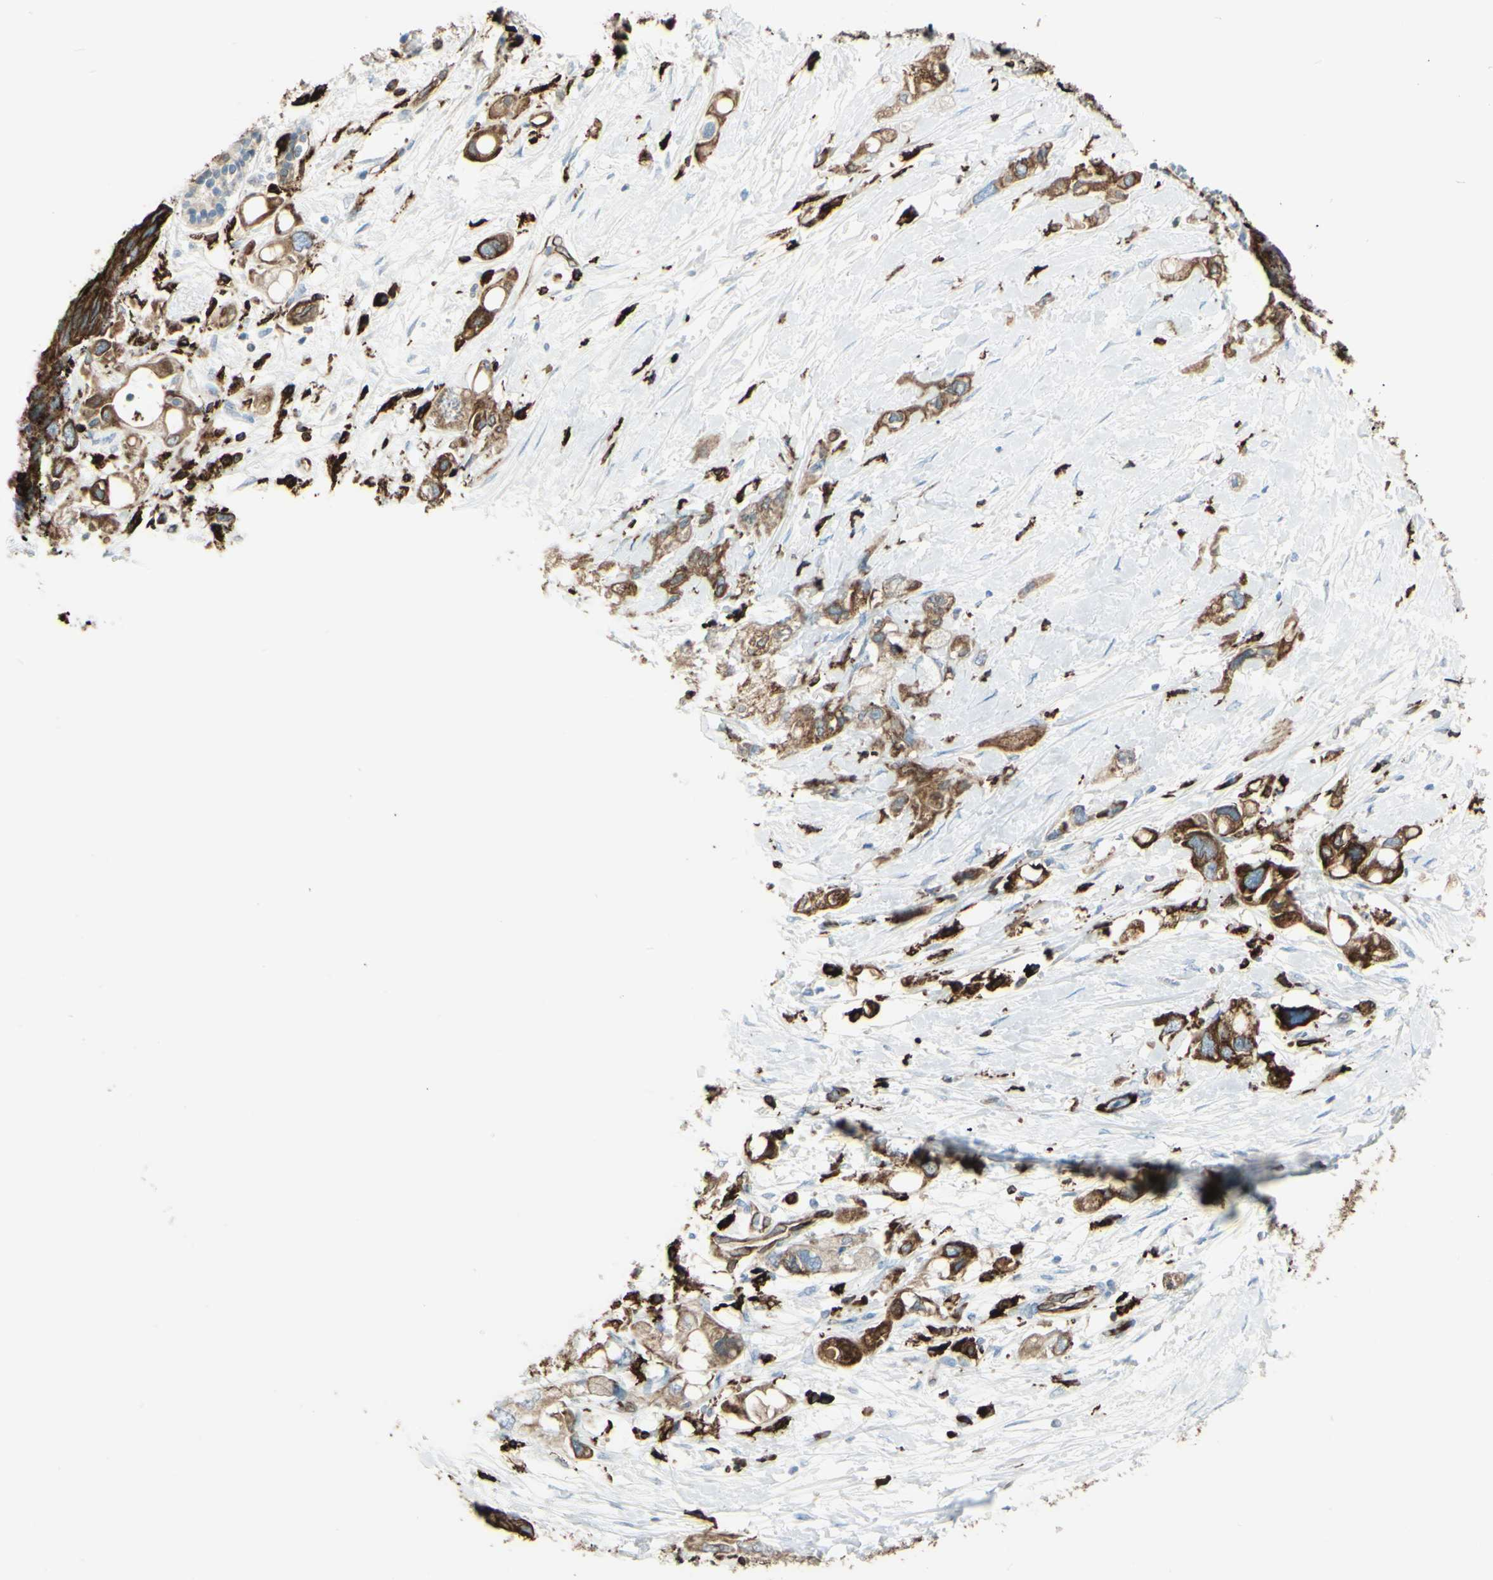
{"staining": {"intensity": "moderate", "quantity": ">75%", "location": "cytoplasmic/membranous"}, "tissue": "pancreatic cancer", "cell_type": "Tumor cells", "image_type": "cancer", "snomed": [{"axis": "morphology", "description": "Adenocarcinoma, NOS"}, {"axis": "topography", "description": "Pancreas"}], "caption": "A medium amount of moderate cytoplasmic/membranous positivity is identified in about >75% of tumor cells in pancreatic cancer tissue.", "gene": "CD74", "patient": {"sex": "female", "age": 56}}